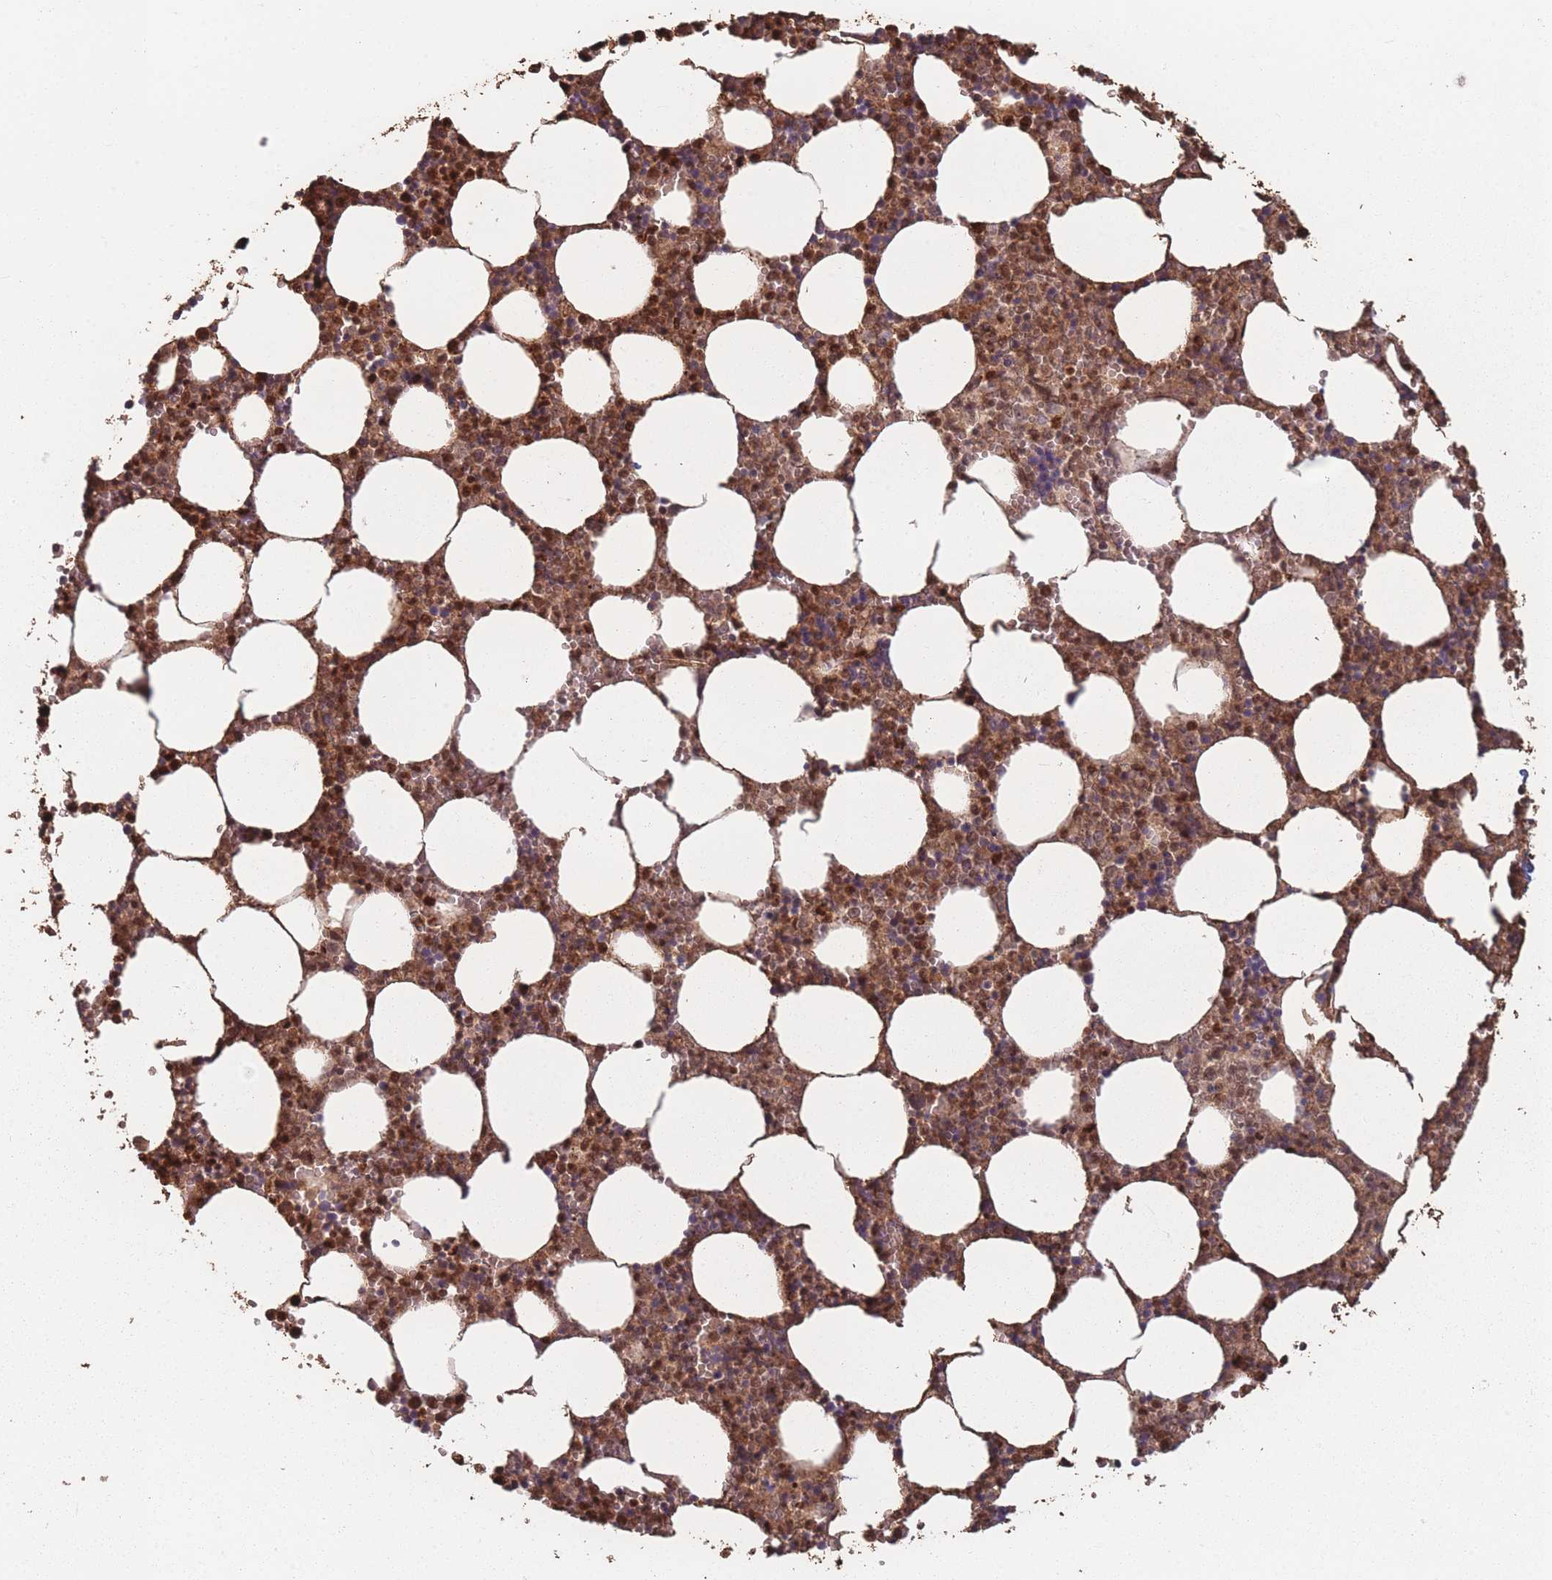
{"staining": {"intensity": "strong", "quantity": "25%-75%", "location": "cytoplasmic/membranous,nuclear"}, "tissue": "bone marrow", "cell_type": "Hematopoietic cells", "image_type": "normal", "snomed": [{"axis": "morphology", "description": "Normal tissue, NOS"}, {"axis": "topography", "description": "Bone marrow"}], "caption": "Hematopoietic cells demonstrate strong cytoplasmic/membranous,nuclear staining in about 25%-75% of cells in benign bone marrow. The staining was performed using DAB (3,3'-diaminobenzidine) to visualize the protein expression in brown, while the nuclei were stained in blue with hematoxylin (Magnification: 20x).", "gene": "WDR55", "patient": {"sex": "female", "age": 64}}